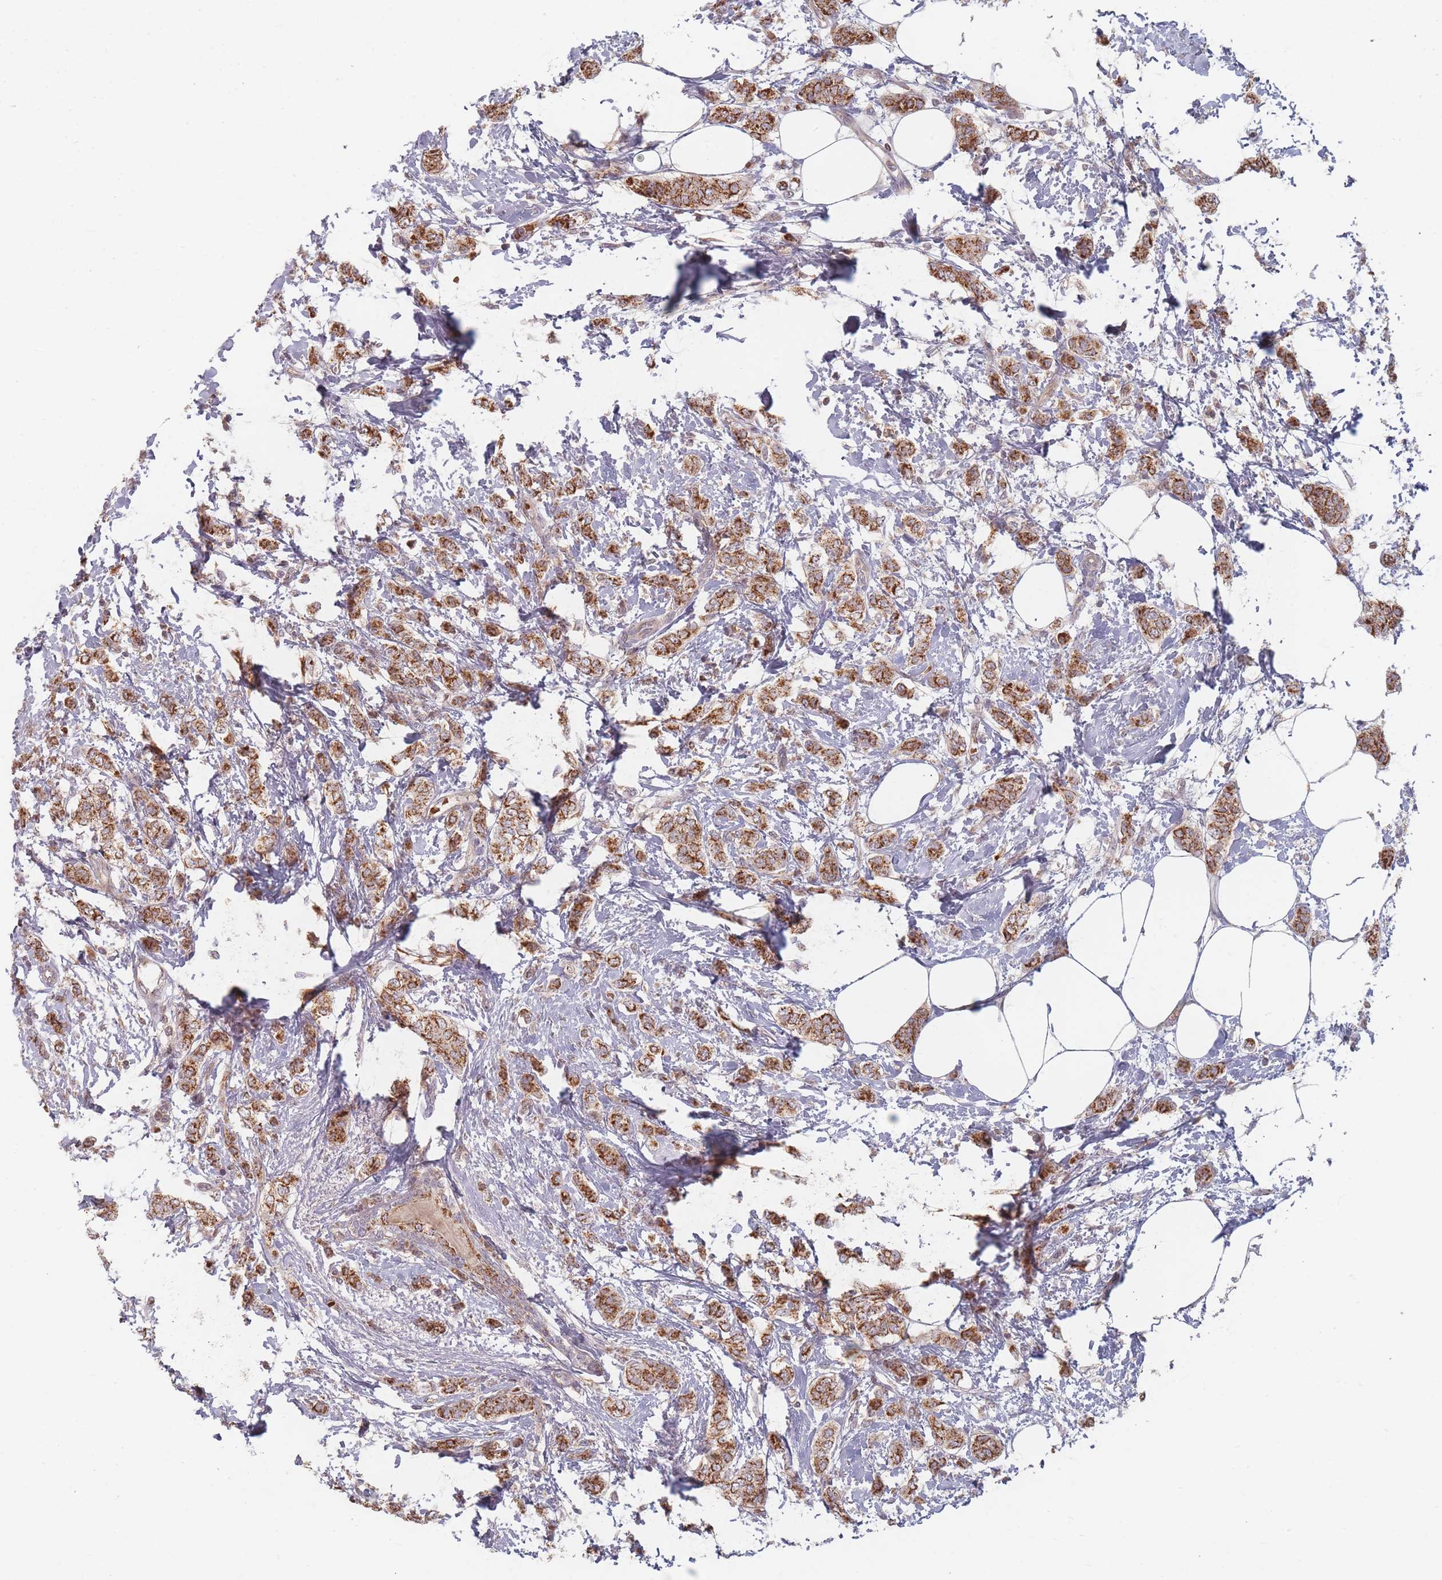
{"staining": {"intensity": "moderate", "quantity": ">75%", "location": "cytoplasmic/membranous"}, "tissue": "breast cancer", "cell_type": "Tumor cells", "image_type": "cancer", "snomed": [{"axis": "morphology", "description": "Duct carcinoma"}, {"axis": "topography", "description": "Breast"}], "caption": "Tumor cells demonstrate medium levels of moderate cytoplasmic/membranous positivity in about >75% of cells in breast intraductal carcinoma.", "gene": "OR2M4", "patient": {"sex": "female", "age": 72}}